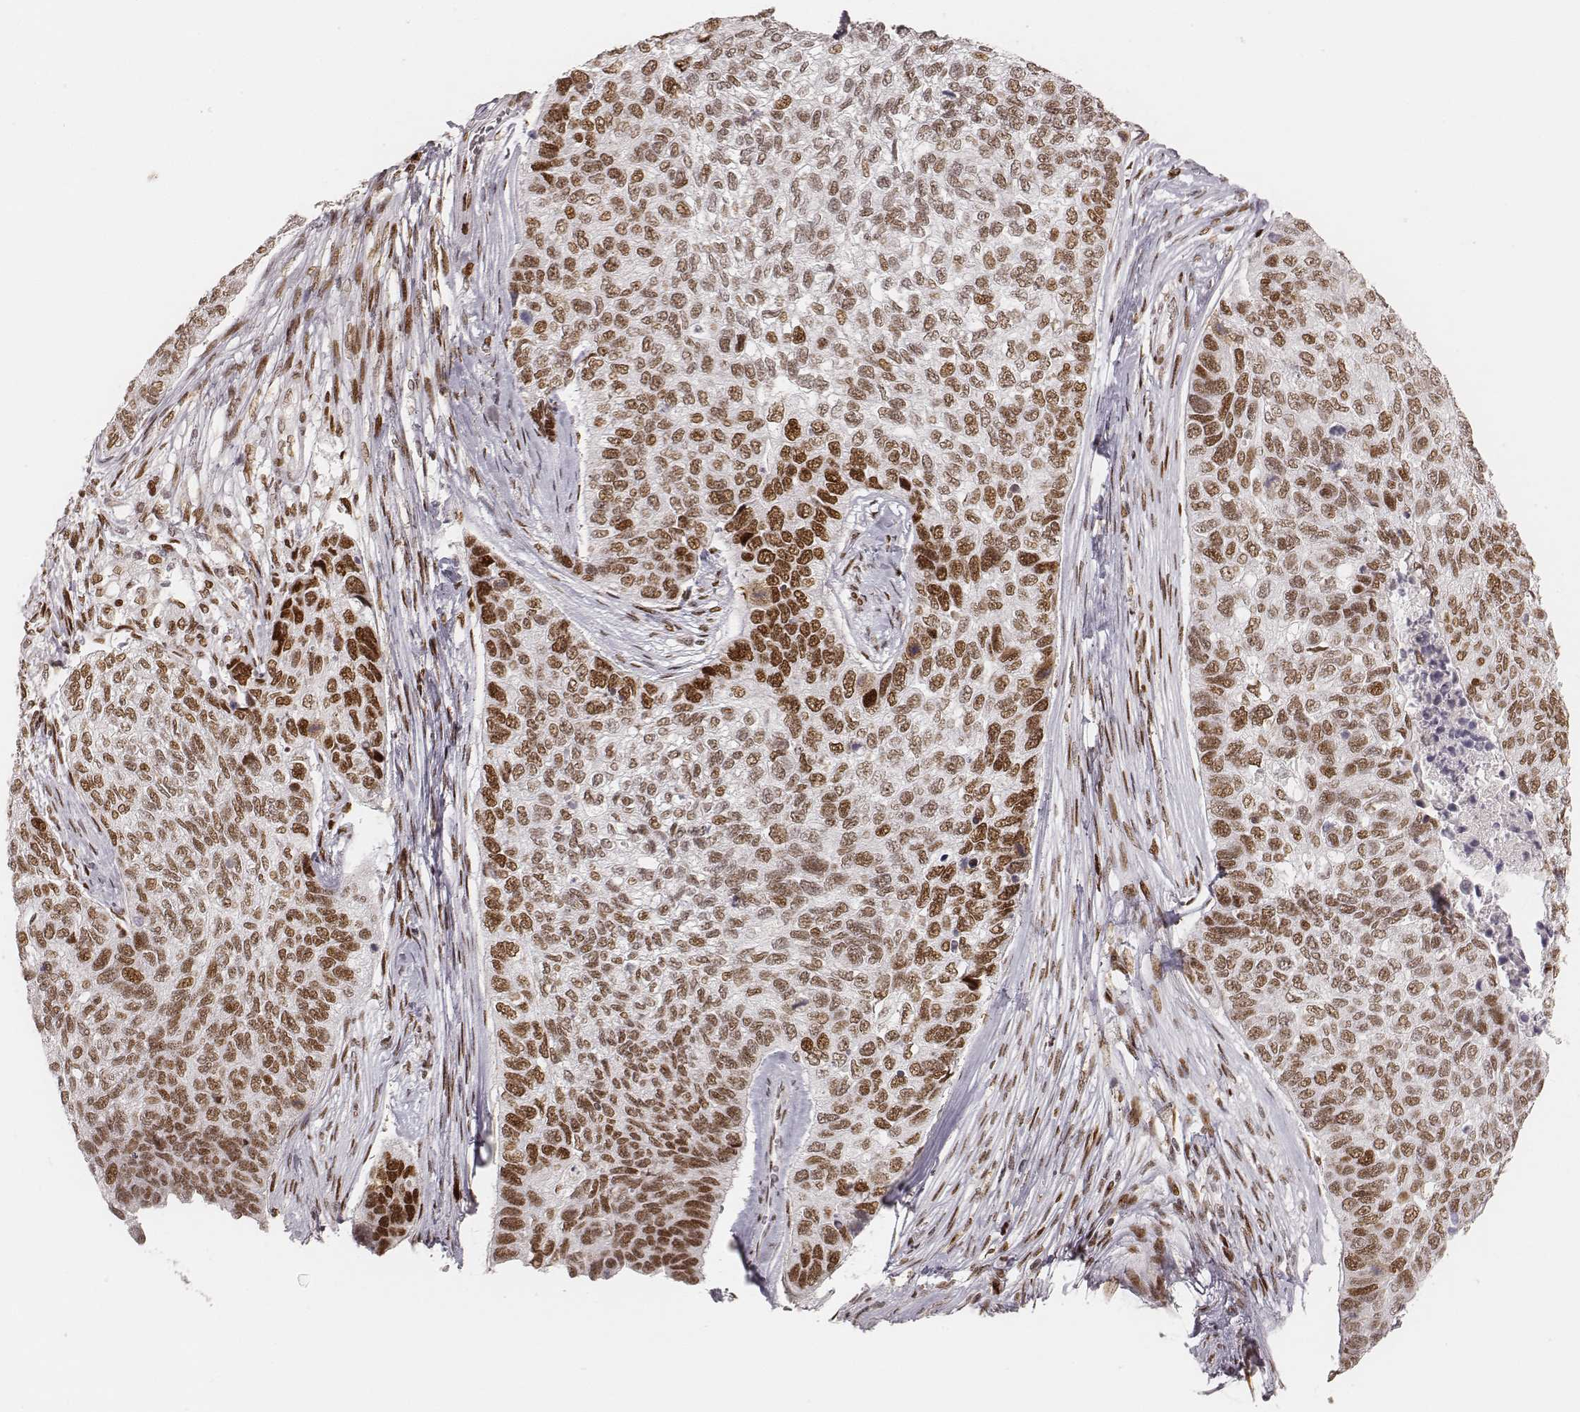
{"staining": {"intensity": "strong", "quantity": ">75%", "location": "nuclear"}, "tissue": "lung cancer", "cell_type": "Tumor cells", "image_type": "cancer", "snomed": [{"axis": "morphology", "description": "Squamous cell carcinoma, NOS"}, {"axis": "topography", "description": "Lung"}], "caption": "Immunohistochemistry histopathology image of neoplastic tissue: lung cancer (squamous cell carcinoma) stained using immunohistochemistry shows high levels of strong protein expression localized specifically in the nuclear of tumor cells, appearing as a nuclear brown color.", "gene": "HNRNPC", "patient": {"sex": "male", "age": 69}}